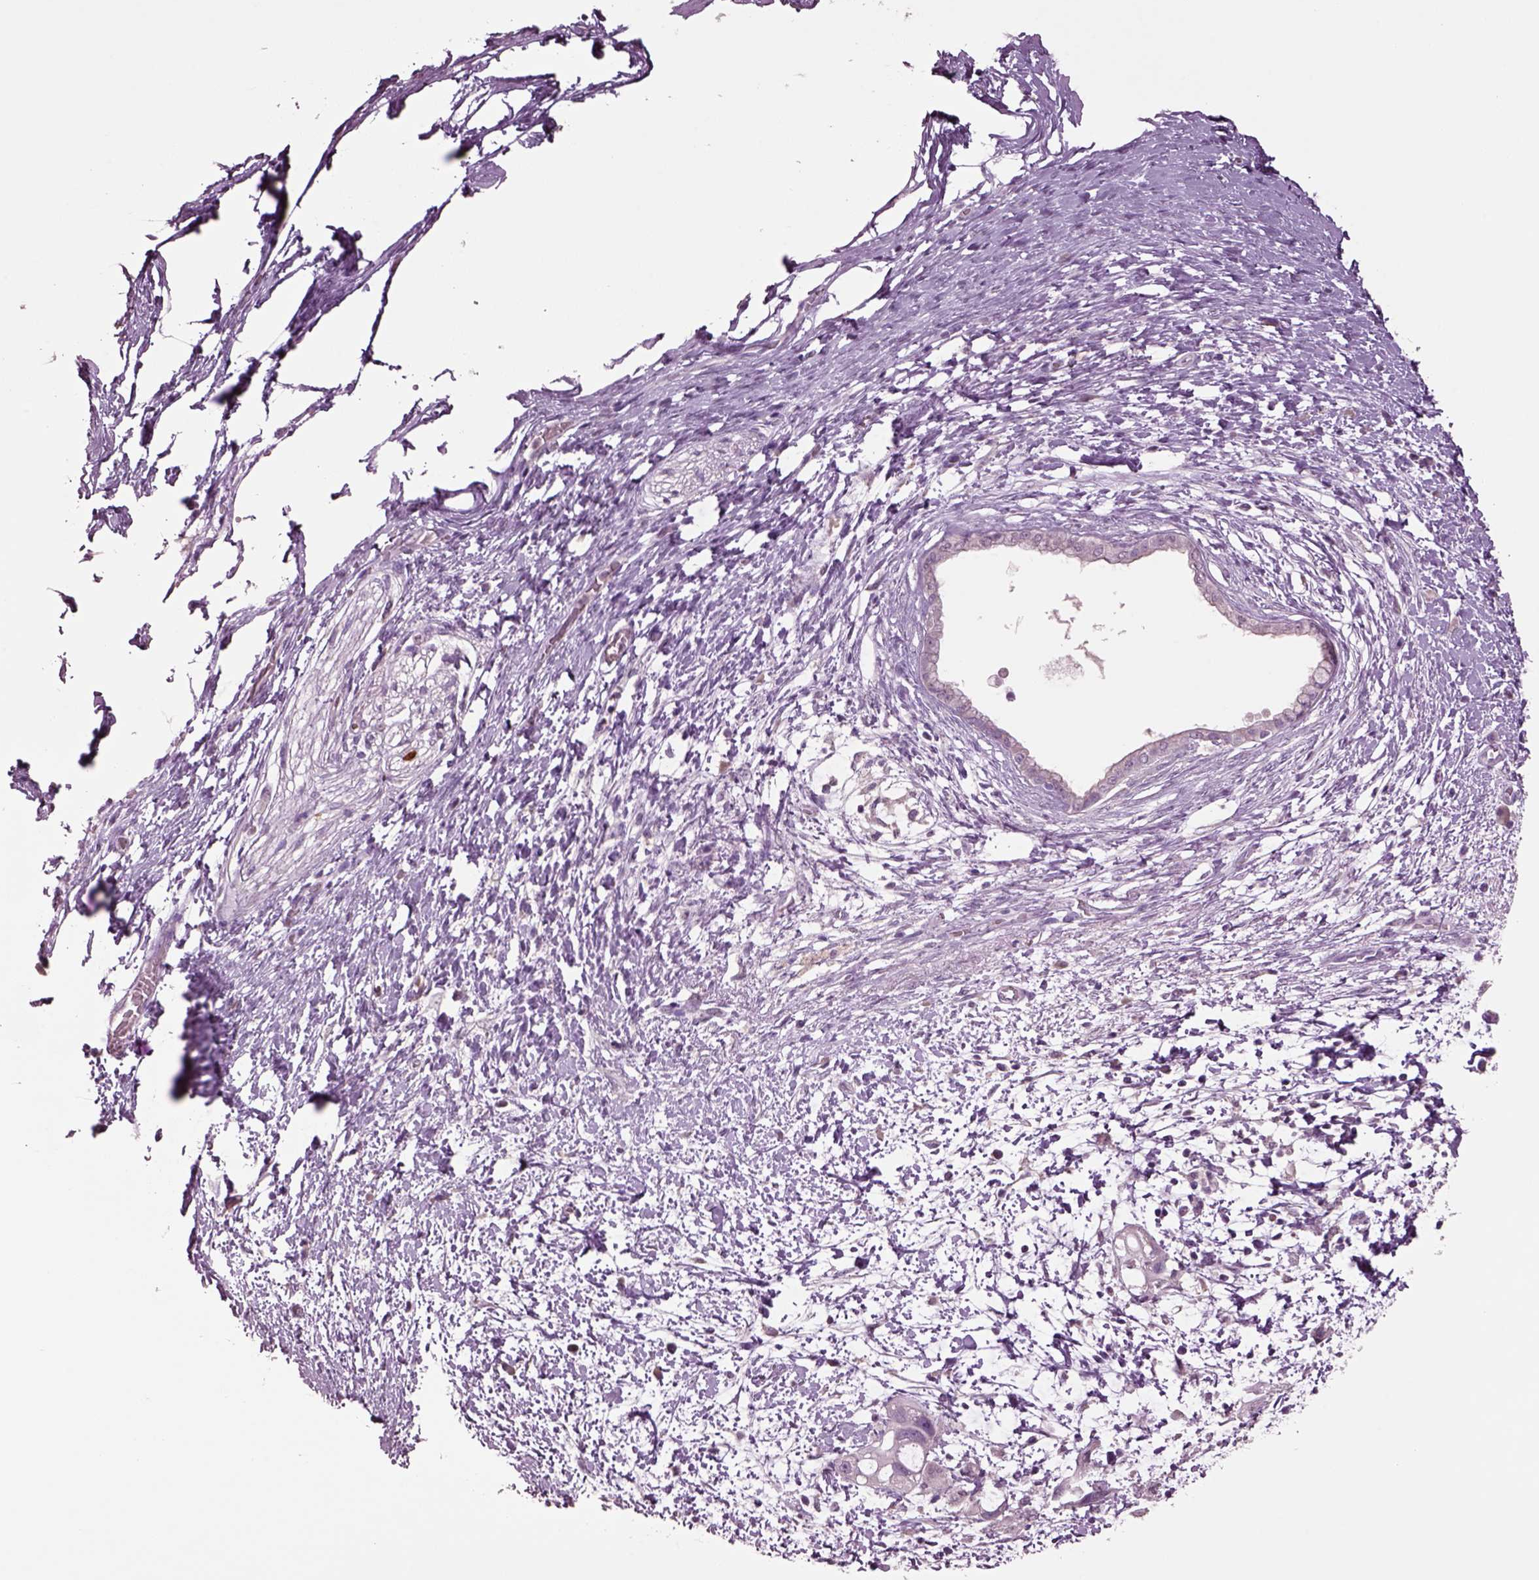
{"staining": {"intensity": "negative", "quantity": "none", "location": "none"}, "tissue": "pancreatic cancer", "cell_type": "Tumor cells", "image_type": "cancer", "snomed": [{"axis": "morphology", "description": "Adenocarcinoma, NOS"}, {"axis": "topography", "description": "Pancreas"}], "caption": "Pancreatic cancer (adenocarcinoma) was stained to show a protein in brown. There is no significant expression in tumor cells.", "gene": "CLPSL1", "patient": {"sex": "female", "age": 72}}